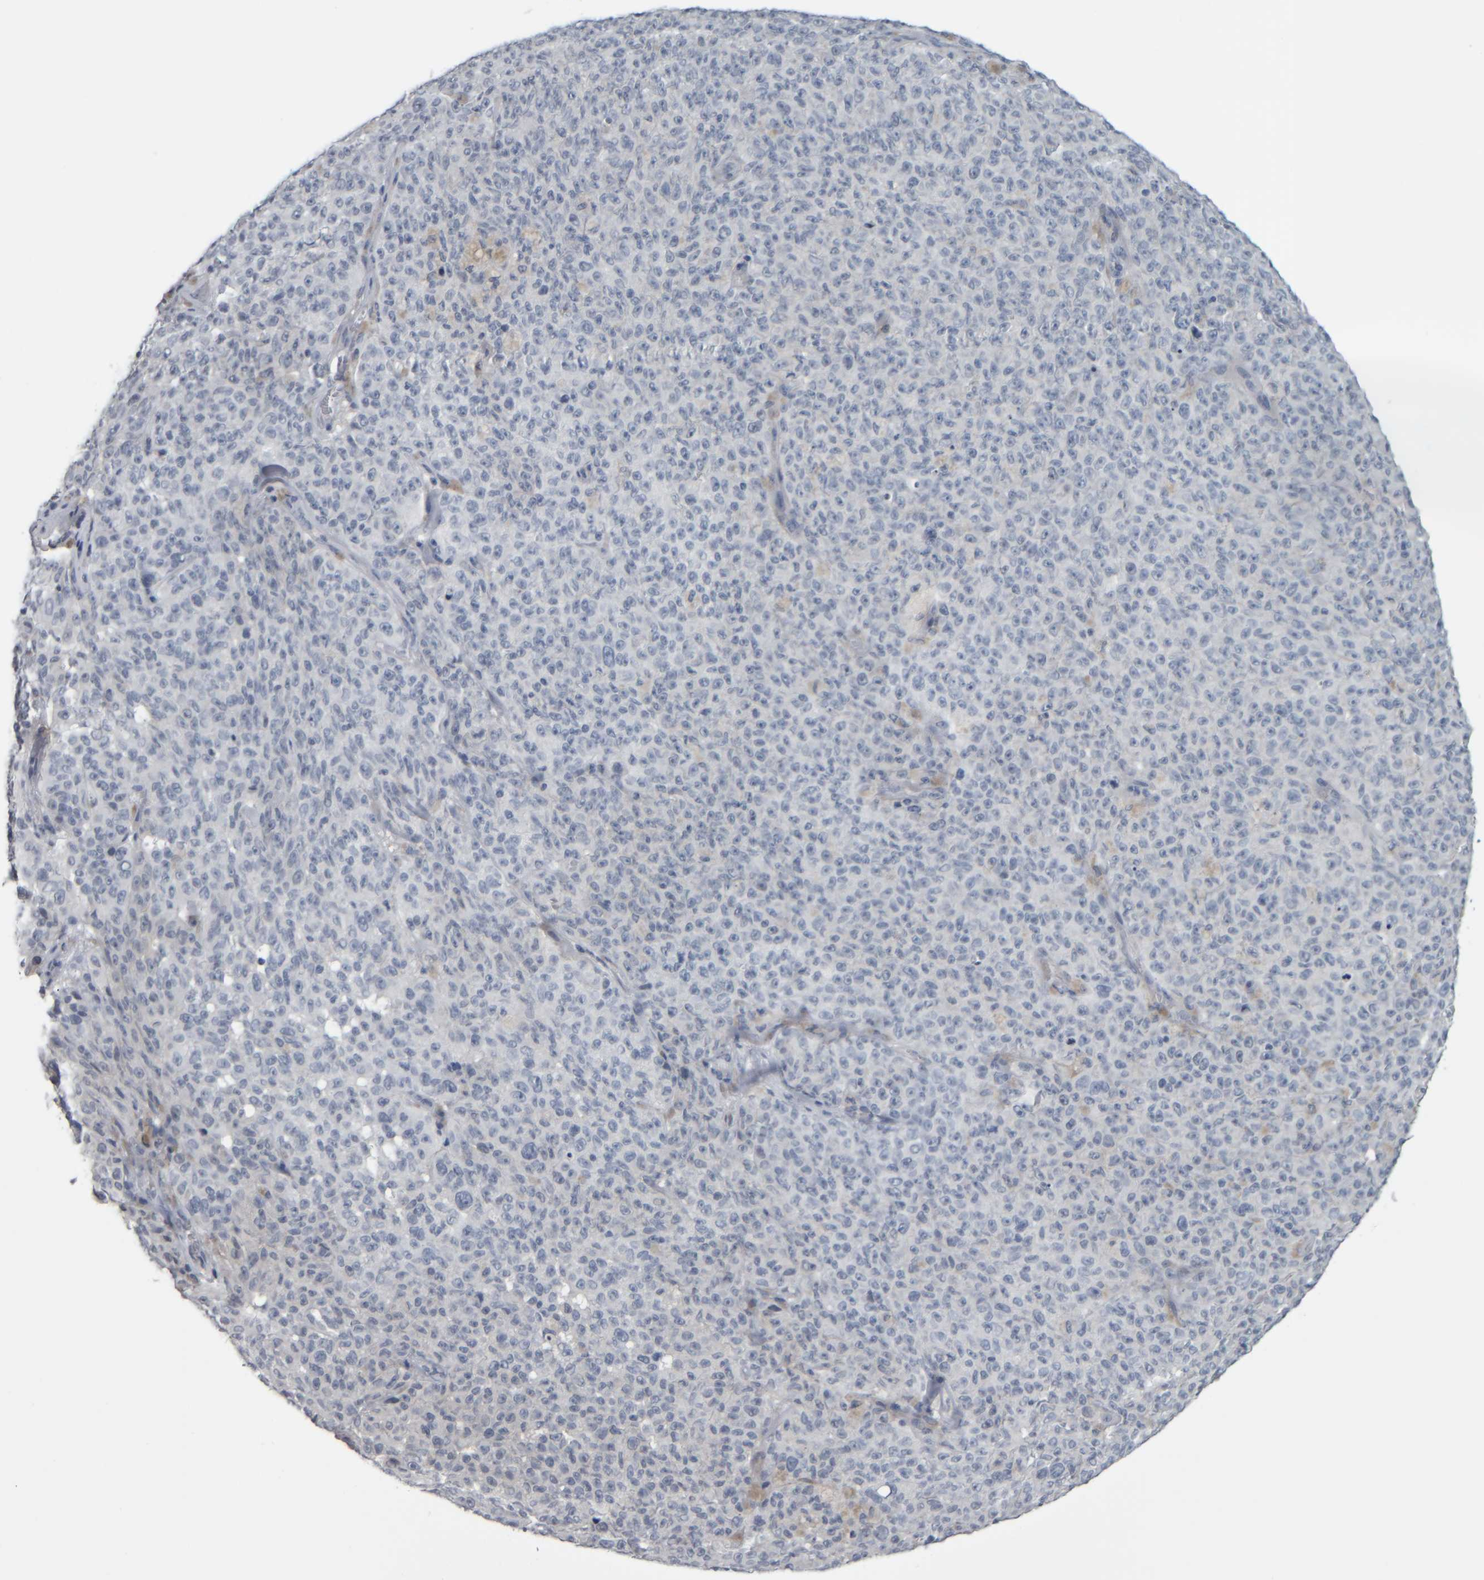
{"staining": {"intensity": "negative", "quantity": "none", "location": "none"}, "tissue": "melanoma", "cell_type": "Tumor cells", "image_type": "cancer", "snomed": [{"axis": "morphology", "description": "Malignant melanoma, NOS"}, {"axis": "topography", "description": "Skin"}], "caption": "Tumor cells show no significant expression in melanoma. (DAB immunohistochemistry (IHC) with hematoxylin counter stain).", "gene": "COL14A1", "patient": {"sex": "female", "age": 82}}